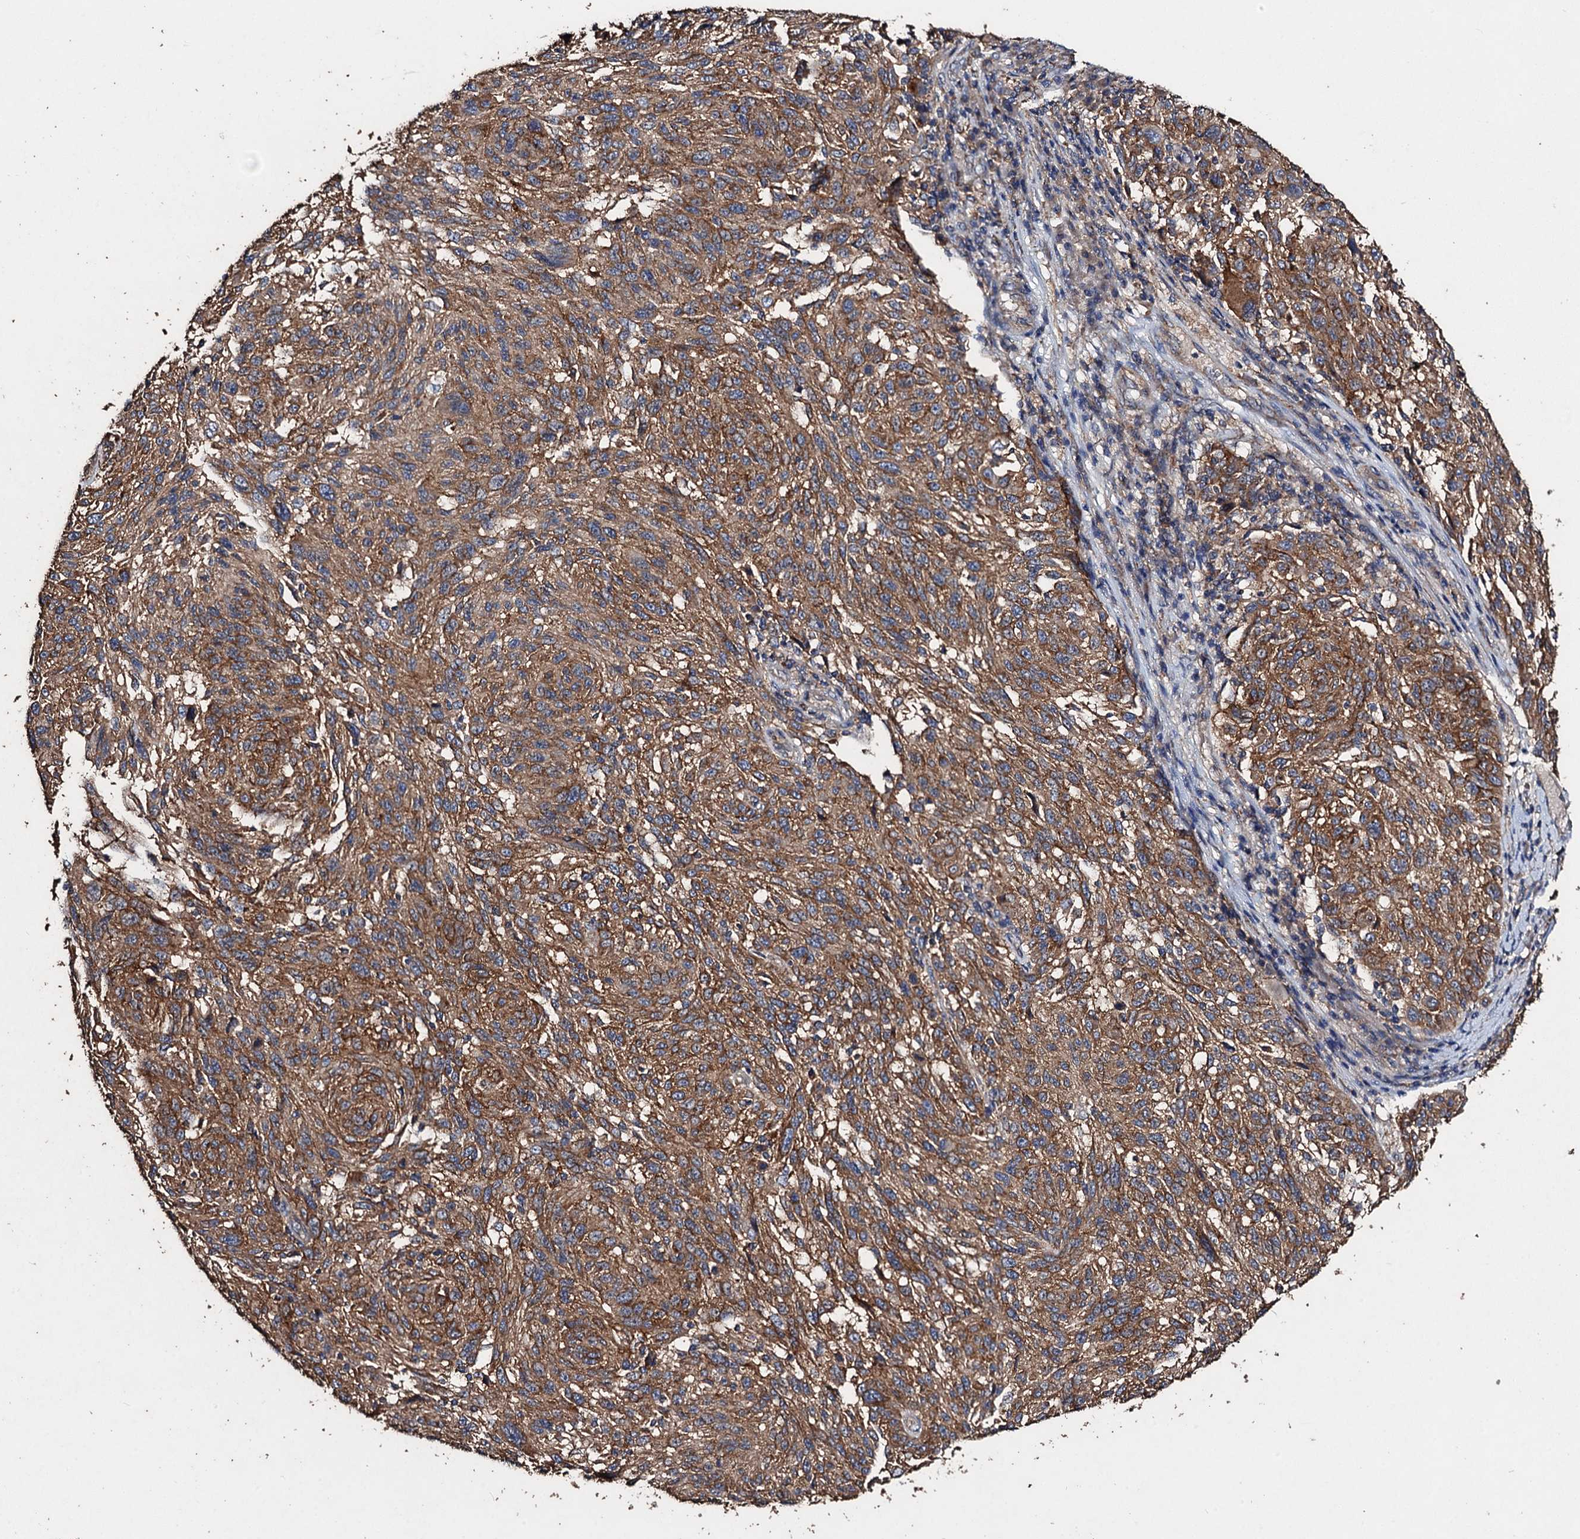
{"staining": {"intensity": "moderate", "quantity": ">75%", "location": "cytoplasmic/membranous"}, "tissue": "melanoma", "cell_type": "Tumor cells", "image_type": "cancer", "snomed": [{"axis": "morphology", "description": "Malignant melanoma, NOS"}, {"axis": "topography", "description": "Skin"}], "caption": "Protein staining exhibits moderate cytoplasmic/membranous expression in approximately >75% of tumor cells in melanoma.", "gene": "SCUBE3", "patient": {"sex": "male", "age": 53}}